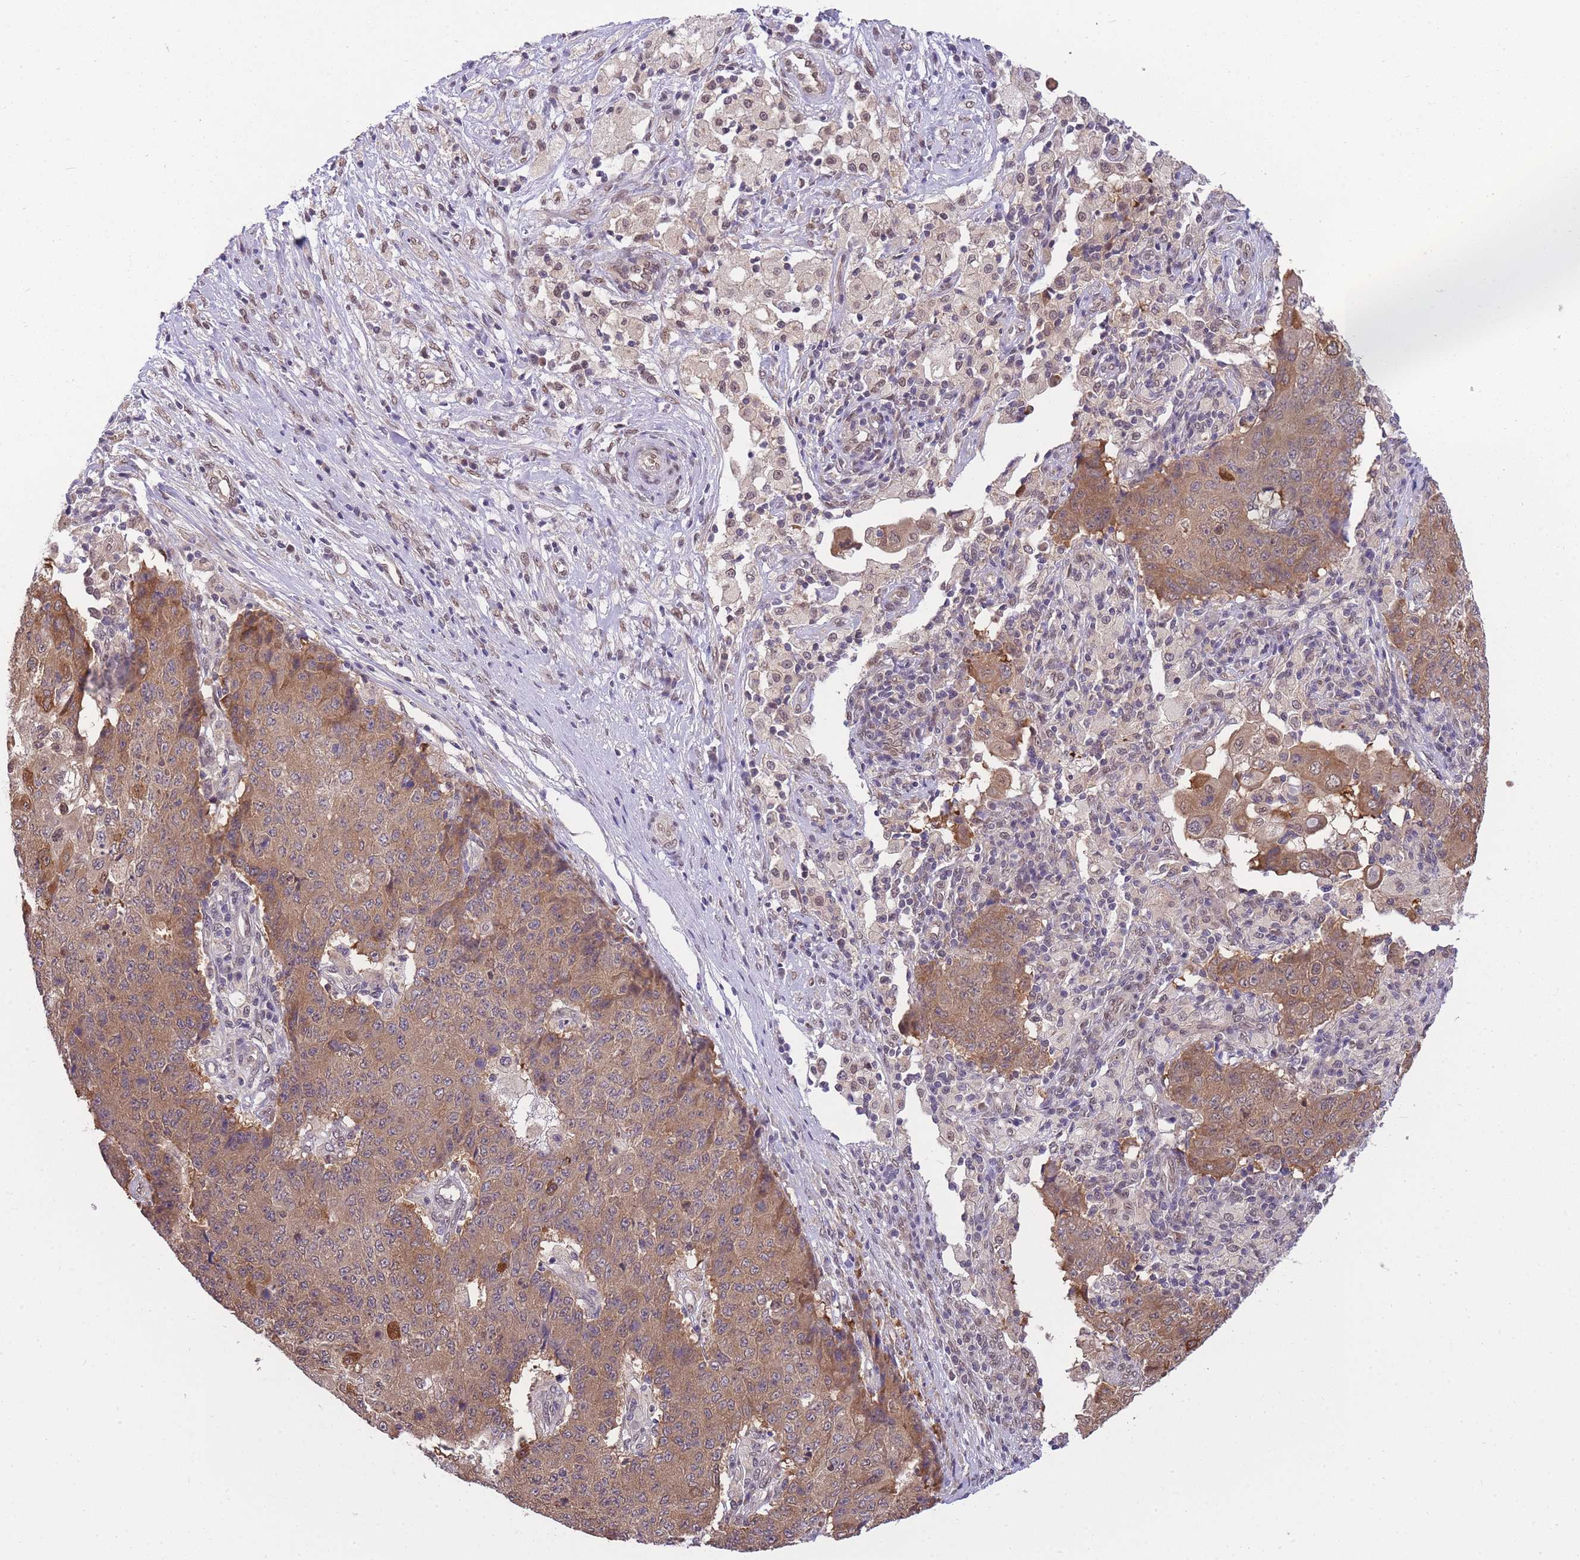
{"staining": {"intensity": "moderate", "quantity": ">75%", "location": "cytoplasmic/membranous"}, "tissue": "ovarian cancer", "cell_type": "Tumor cells", "image_type": "cancer", "snomed": [{"axis": "morphology", "description": "Carcinoma, endometroid"}, {"axis": "topography", "description": "Ovary"}], "caption": "Immunohistochemical staining of human endometroid carcinoma (ovarian) exhibits medium levels of moderate cytoplasmic/membranous positivity in about >75% of tumor cells.", "gene": "CDIP1", "patient": {"sex": "female", "age": 42}}